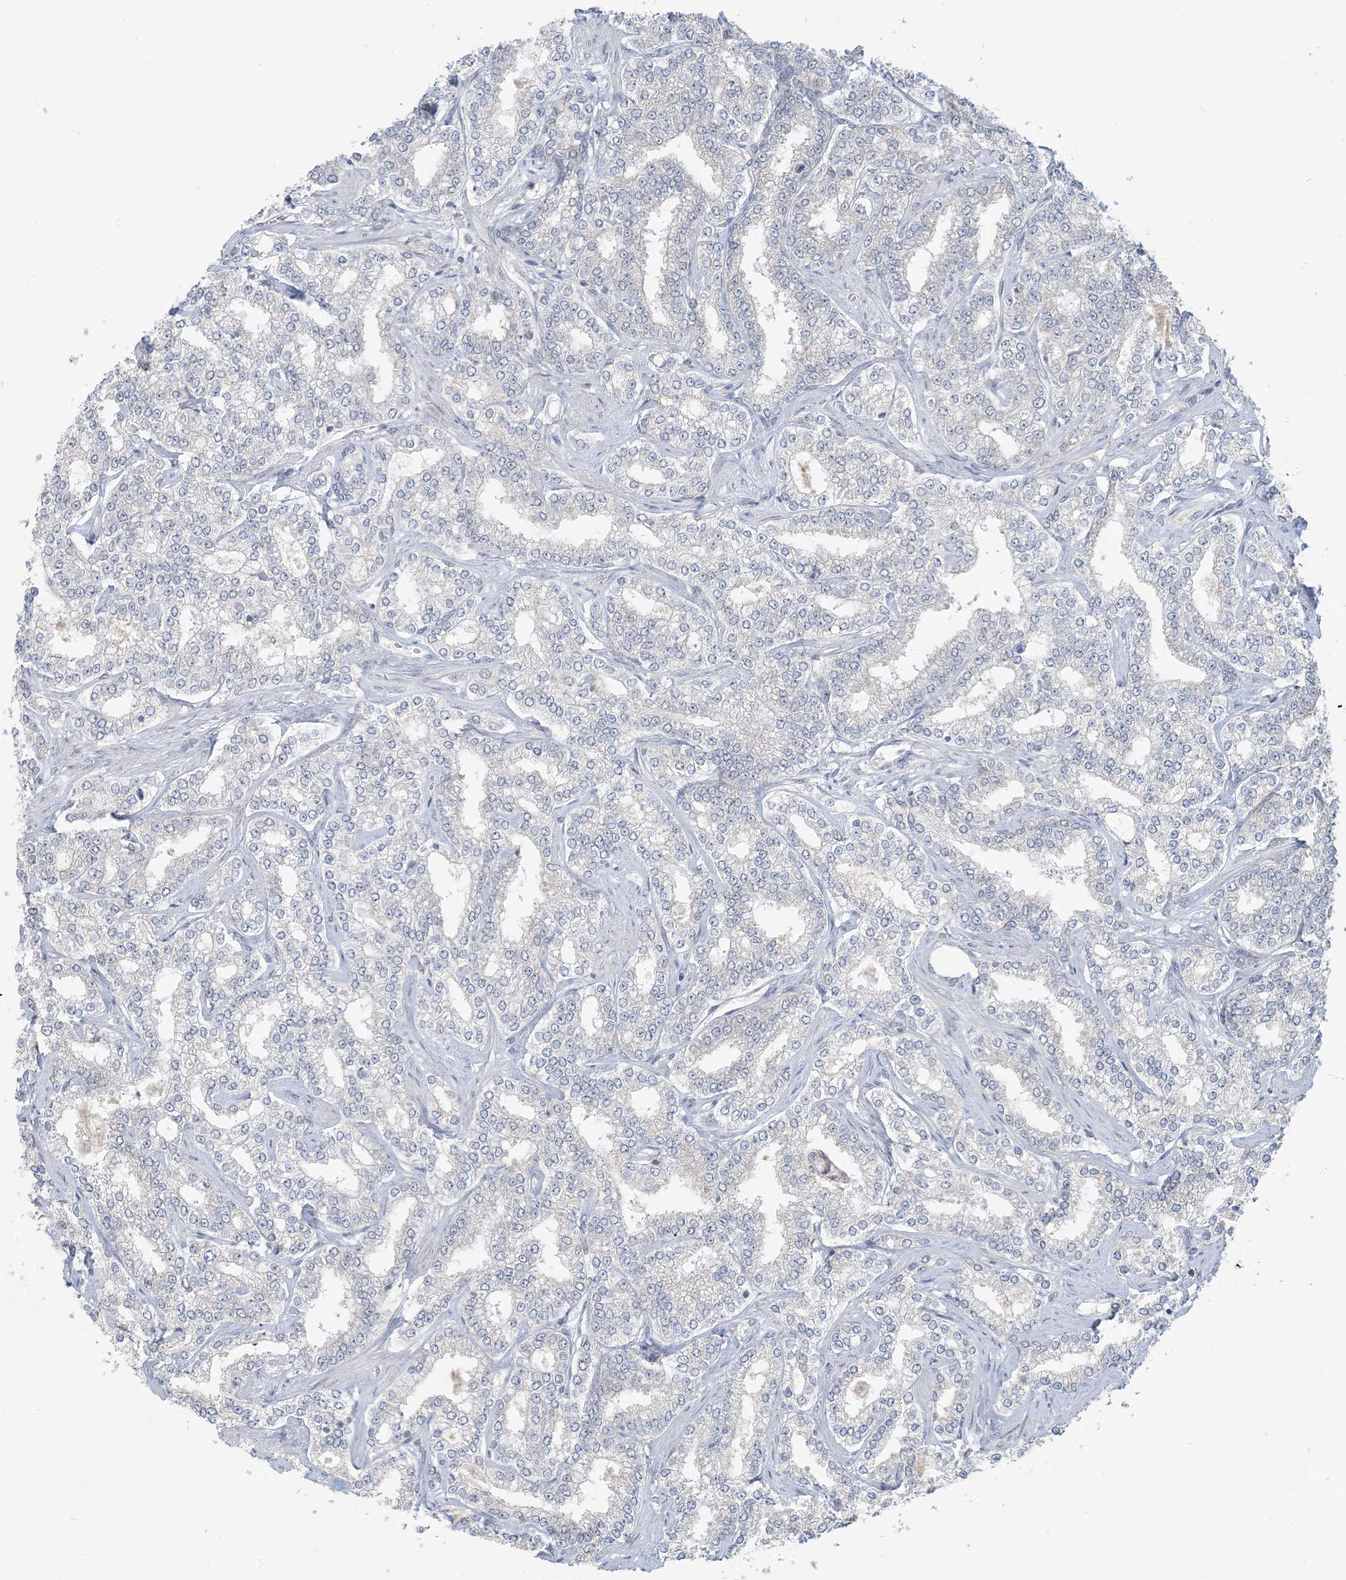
{"staining": {"intensity": "negative", "quantity": "none", "location": "none"}, "tissue": "prostate cancer", "cell_type": "Tumor cells", "image_type": "cancer", "snomed": [{"axis": "morphology", "description": "Normal tissue, NOS"}, {"axis": "morphology", "description": "Adenocarcinoma, High grade"}, {"axis": "topography", "description": "Prostate"}], "caption": "The immunohistochemistry (IHC) photomicrograph has no significant expression in tumor cells of prostate cancer tissue.", "gene": "EEFSEC", "patient": {"sex": "male", "age": 83}}